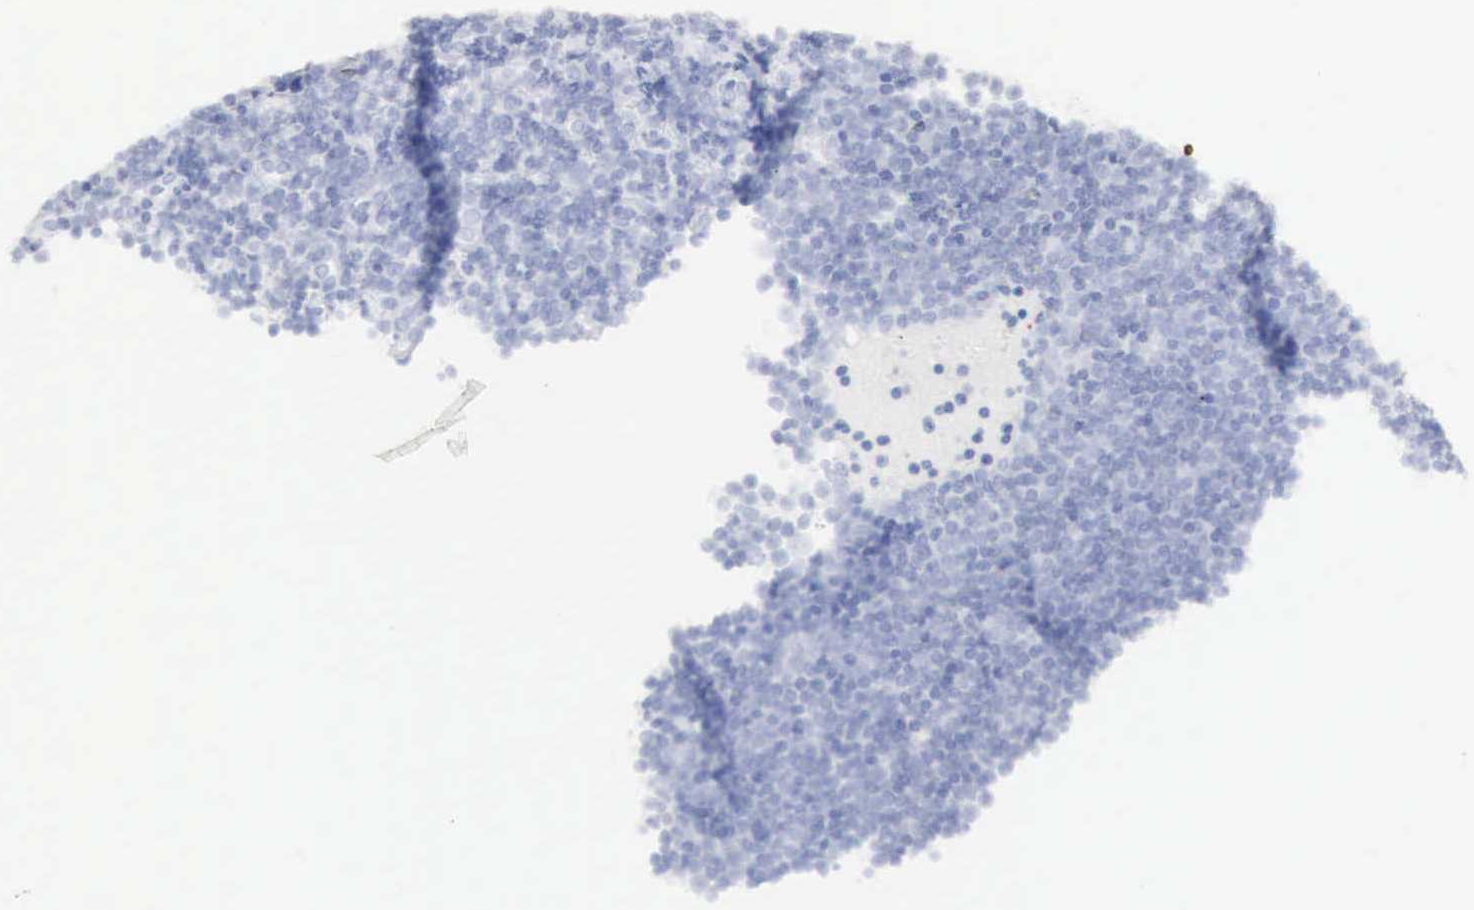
{"staining": {"intensity": "negative", "quantity": "none", "location": "none"}, "tissue": "lymphoma", "cell_type": "Tumor cells", "image_type": "cancer", "snomed": [{"axis": "morphology", "description": "Malignant lymphoma, non-Hodgkin's type, Low grade"}, {"axis": "topography", "description": "Lymph node"}], "caption": "Immunohistochemical staining of human lymphoma displays no significant positivity in tumor cells. (Immunohistochemistry (ihc), brightfield microscopy, high magnification).", "gene": "CMA1", "patient": {"sex": "male", "age": 57}}